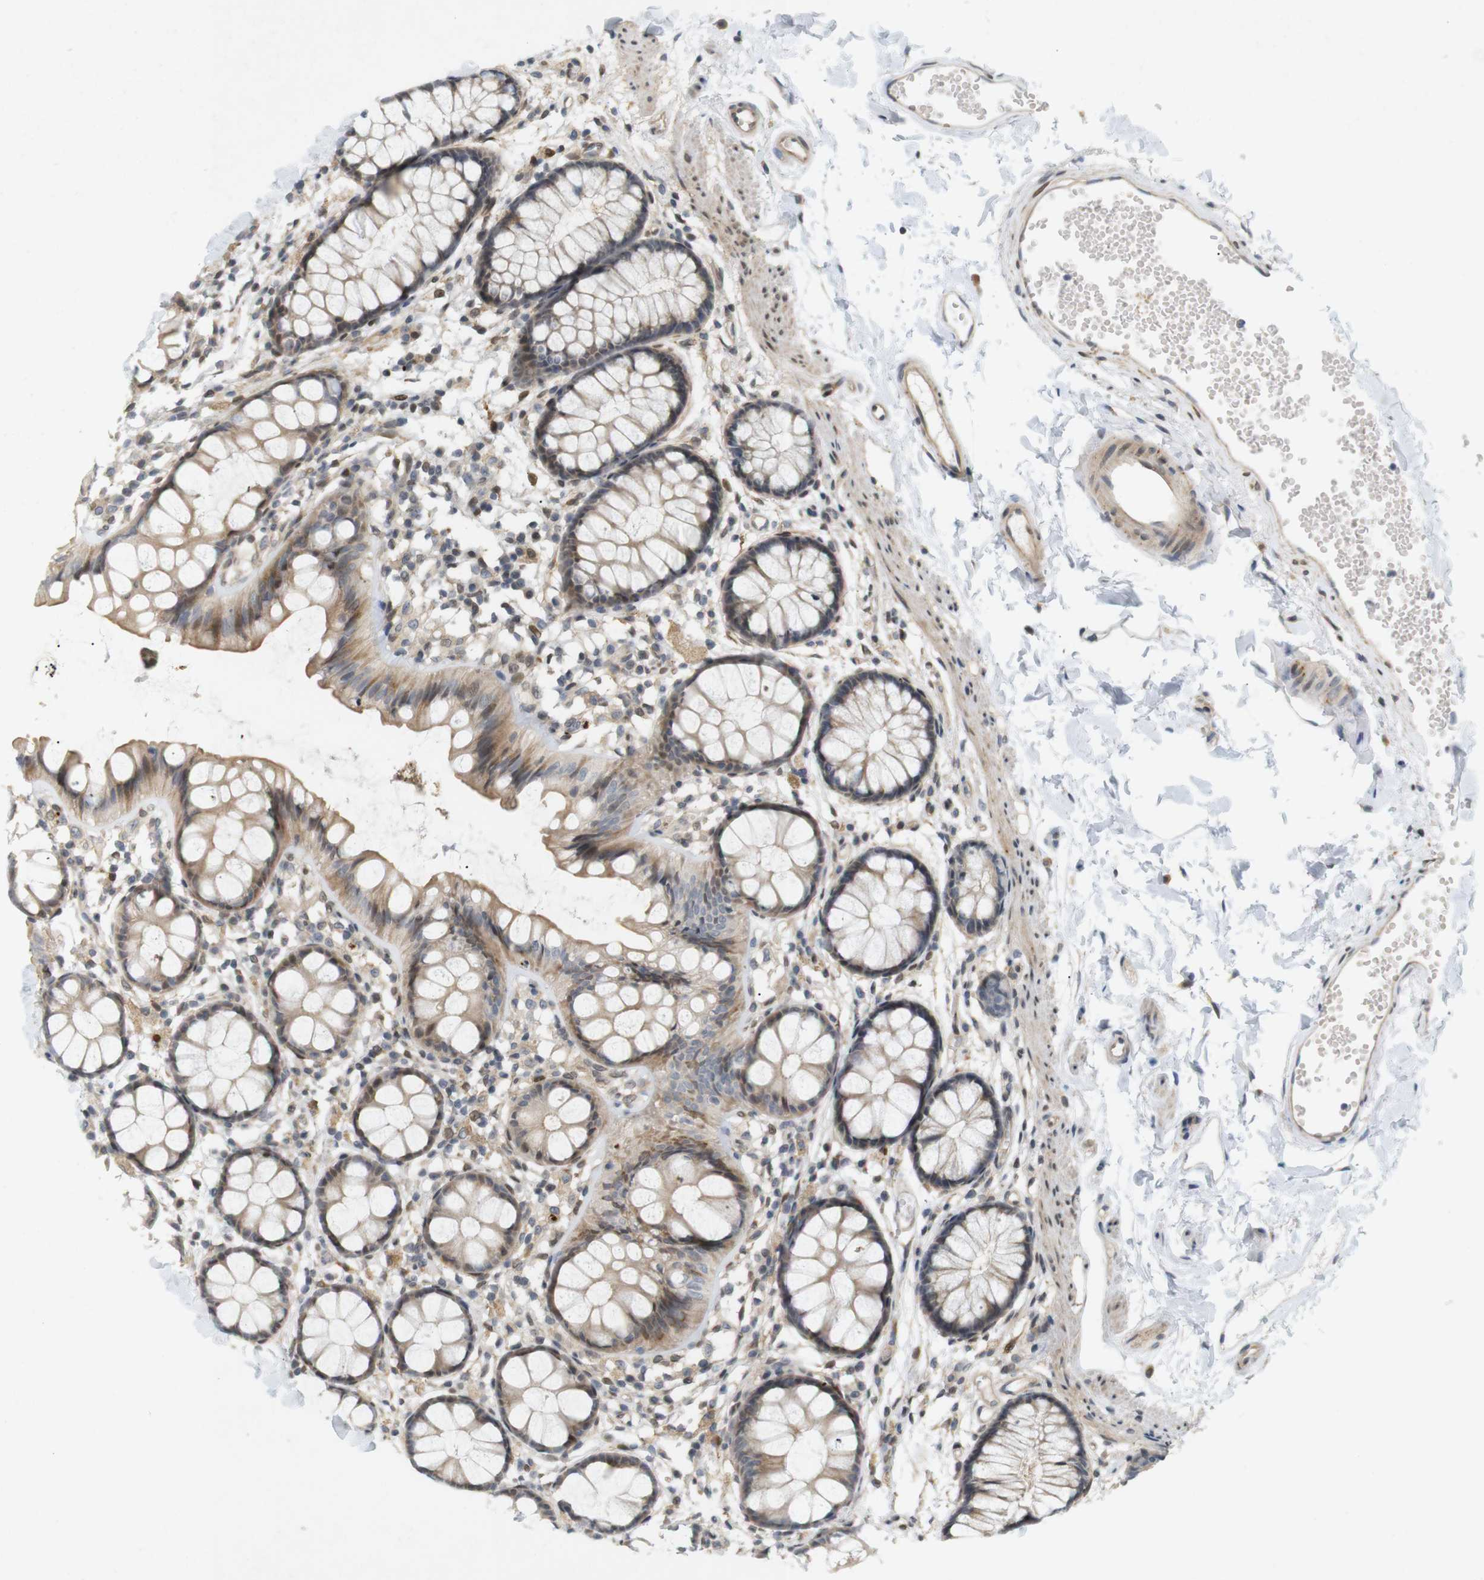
{"staining": {"intensity": "moderate", "quantity": "25%-75%", "location": "cytoplasmic/membranous"}, "tissue": "rectum", "cell_type": "Glandular cells", "image_type": "normal", "snomed": [{"axis": "morphology", "description": "Normal tissue, NOS"}, {"axis": "topography", "description": "Rectum"}], "caption": "Moderate cytoplasmic/membranous protein expression is seen in approximately 25%-75% of glandular cells in rectum. (DAB IHC, brown staining for protein, blue staining for nuclei).", "gene": "PPP1R14A", "patient": {"sex": "female", "age": 66}}